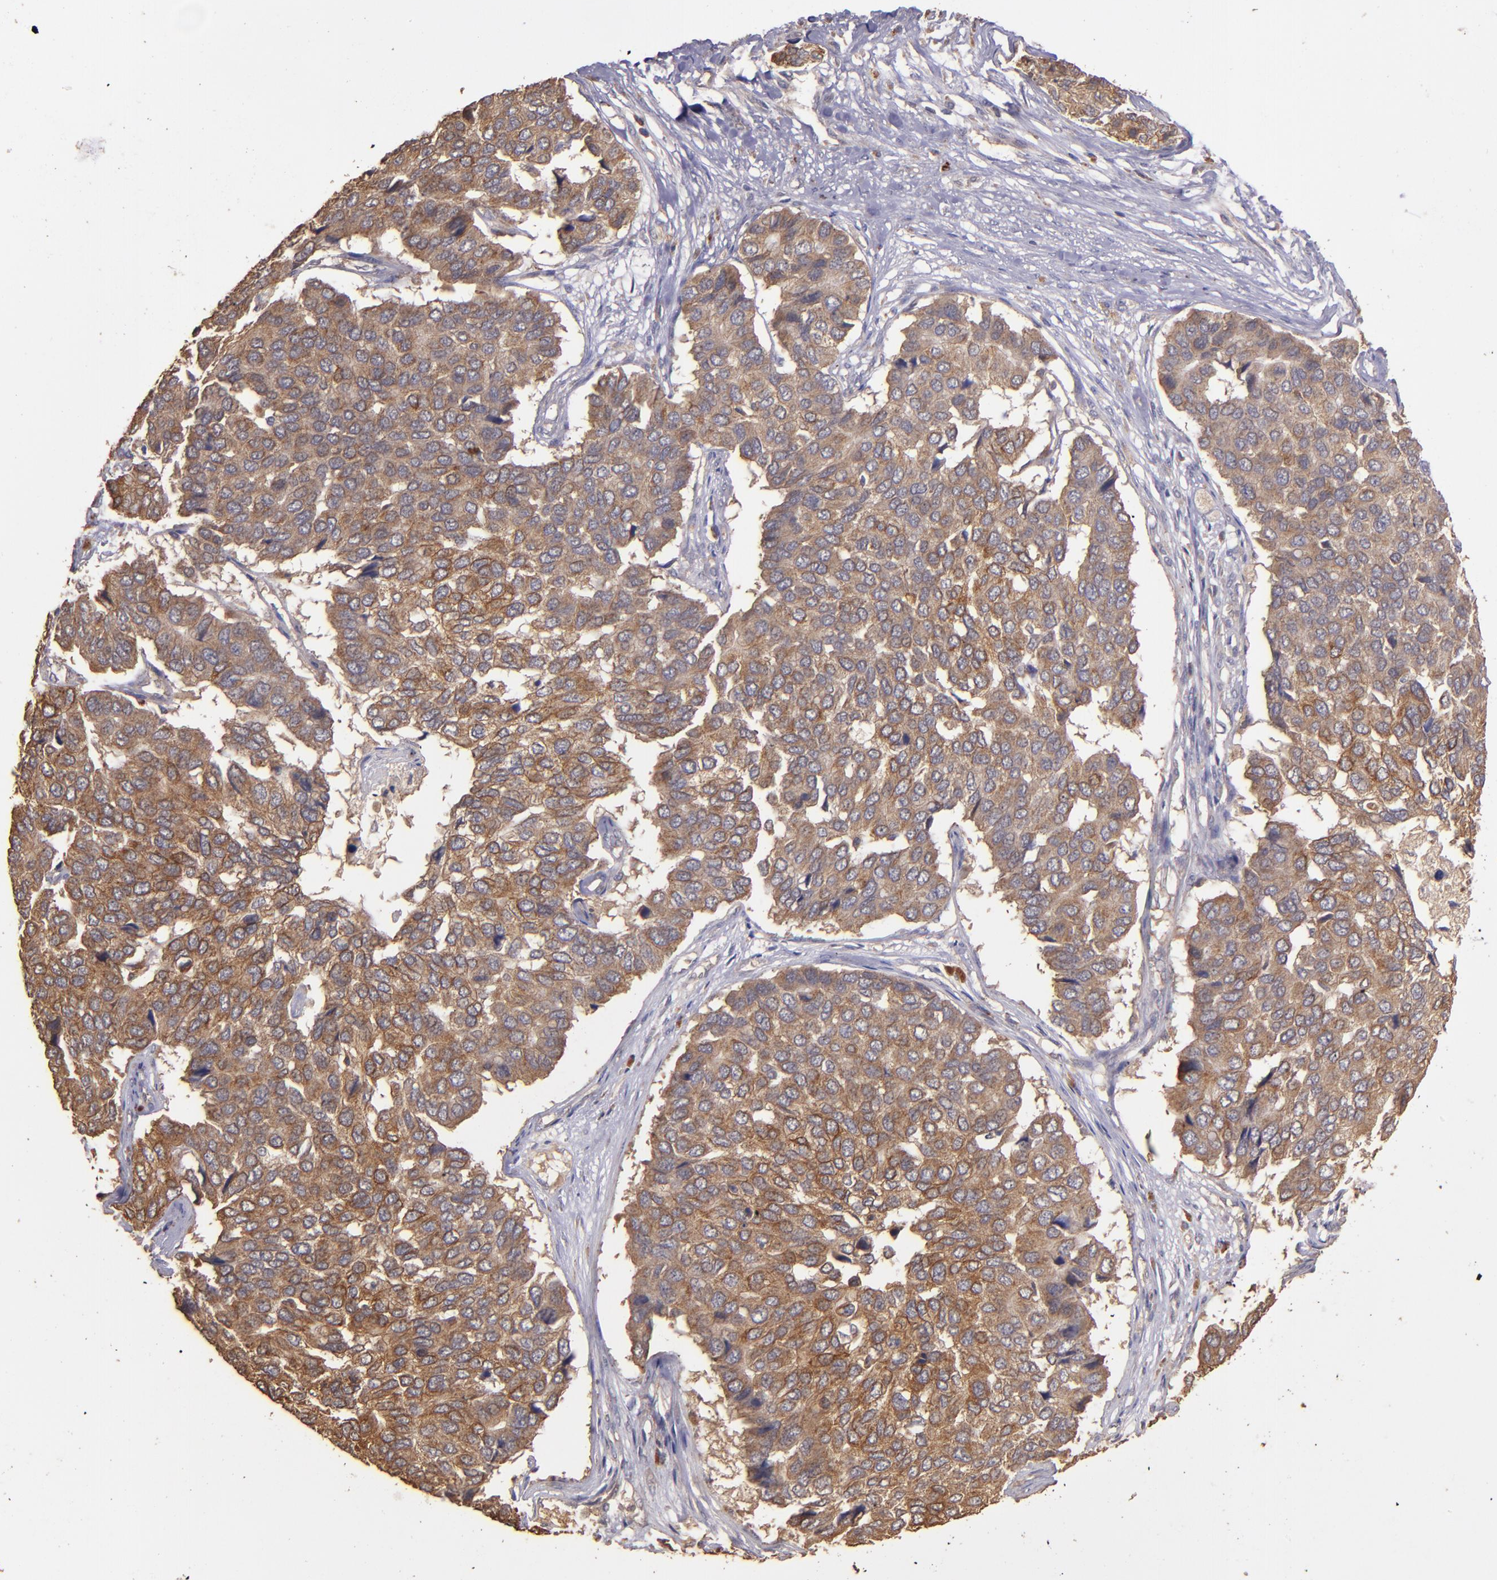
{"staining": {"intensity": "moderate", "quantity": ">75%", "location": "cytoplasmic/membranous"}, "tissue": "pancreatic cancer", "cell_type": "Tumor cells", "image_type": "cancer", "snomed": [{"axis": "morphology", "description": "Adenocarcinoma, NOS"}, {"axis": "topography", "description": "Pancreas"}], "caption": "This image displays immunohistochemistry staining of adenocarcinoma (pancreatic), with medium moderate cytoplasmic/membranous staining in approximately >75% of tumor cells.", "gene": "SRRD", "patient": {"sex": "male", "age": 50}}